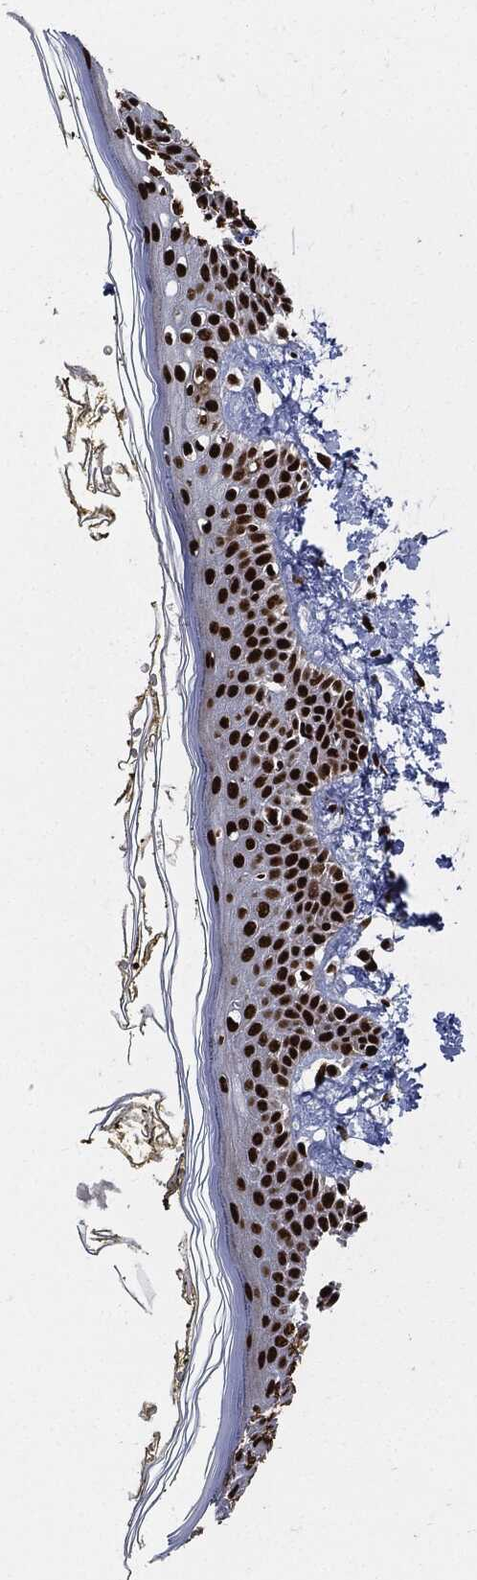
{"staining": {"intensity": "strong", "quantity": "<25%", "location": "nuclear"}, "tissue": "skin", "cell_type": "Fibroblasts", "image_type": "normal", "snomed": [{"axis": "morphology", "description": "Normal tissue, NOS"}, {"axis": "topography", "description": "Skin"}], "caption": "IHC image of benign human skin stained for a protein (brown), which demonstrates medium levels of strong nuclear positivity in about <25% of fibroblasts.", "gene": "RECQL", "patient": {"sex": "male", "age": 76}}